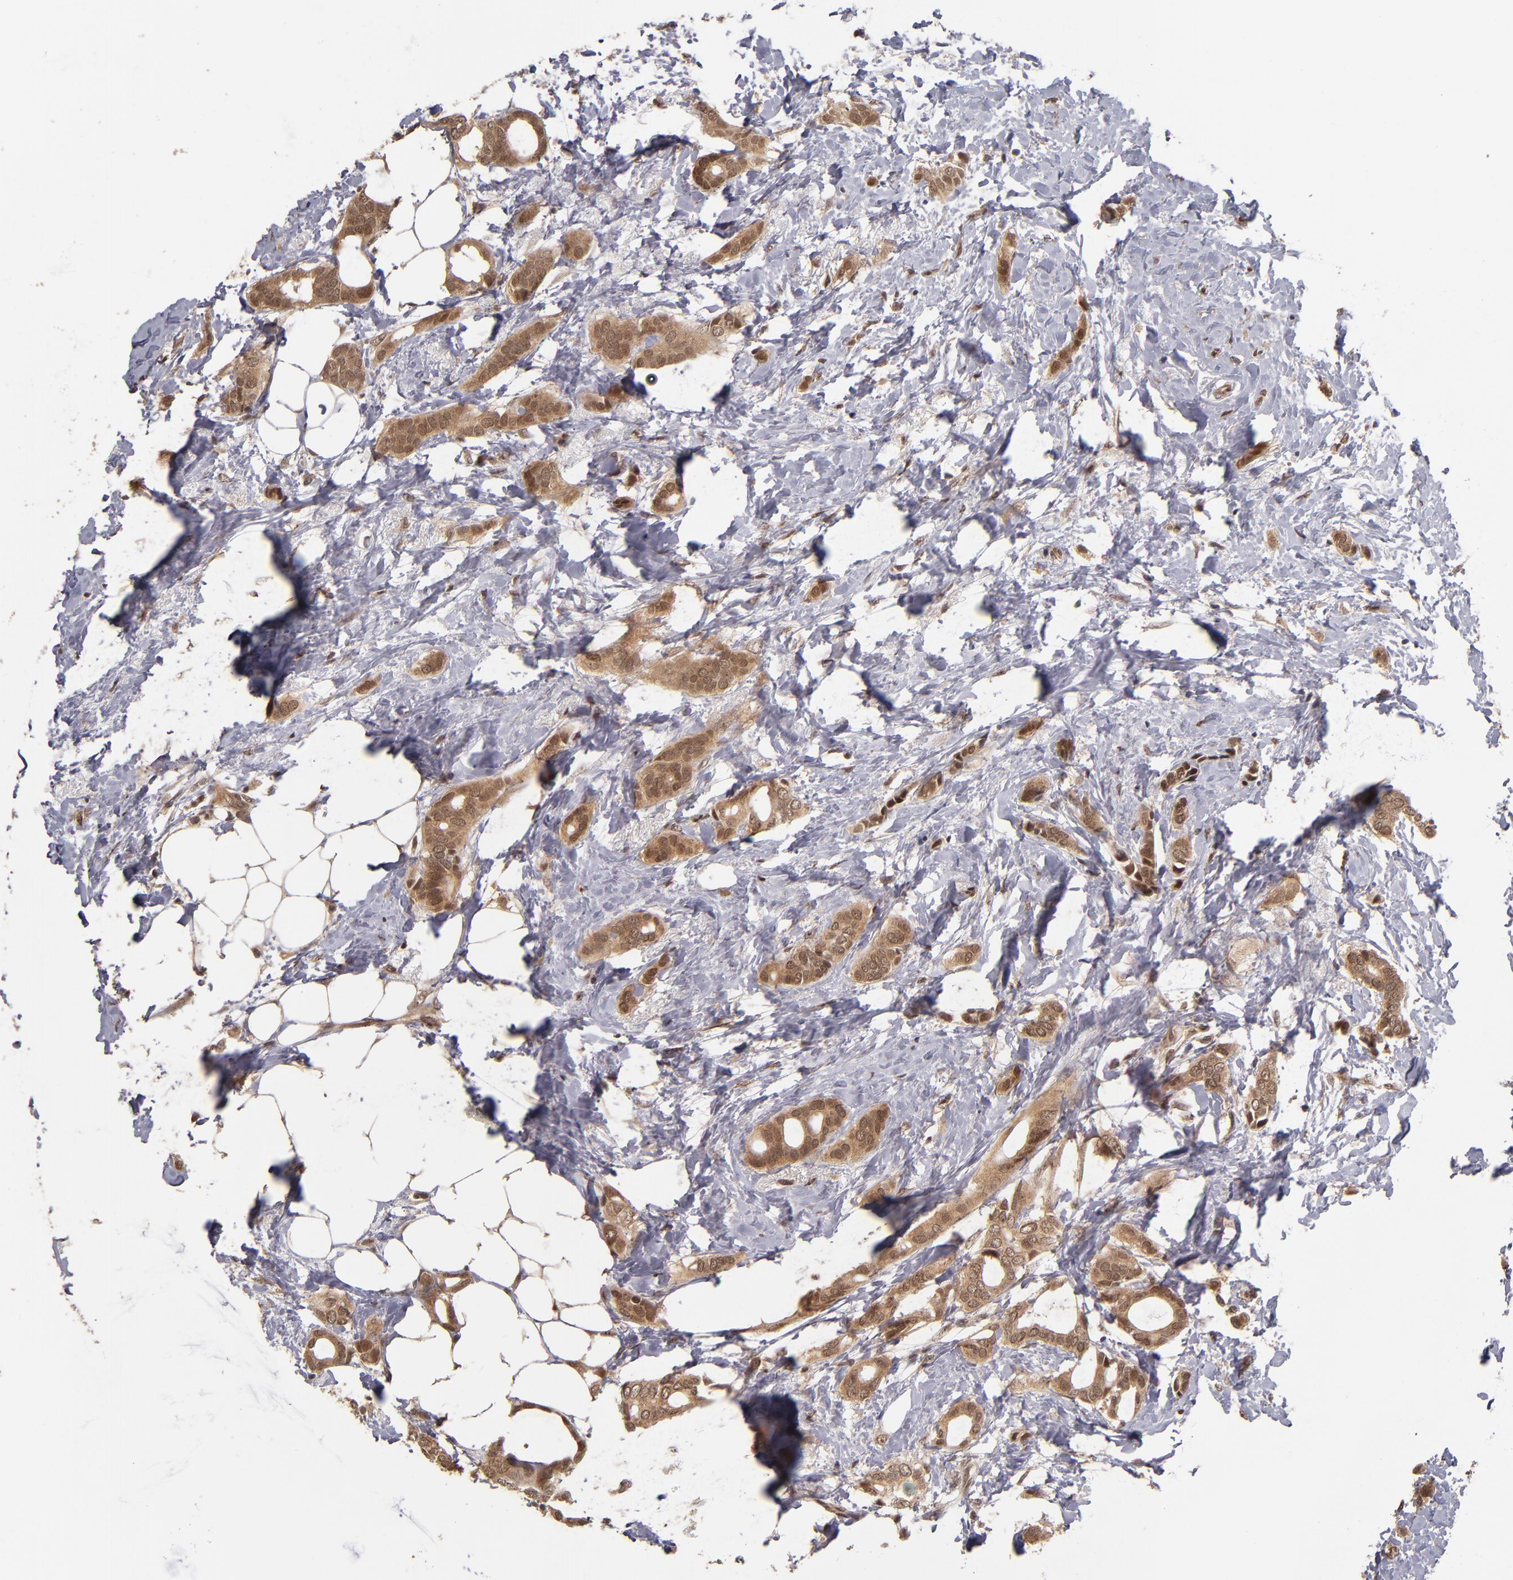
{"staining": {"intensity": "moderate", "quantity": ">75%", "location": "cytoplasmic/membranous,nuclear"}, "tissue": "breast cancer", "cell_type": "Tumor cells", "image_type": "cancer", "snomed": [{"axis": "morphology", "description": "Duct carcinoma"}, {"axis": "topography", "description": "Breast"}], "caption": "Immunohistochemical staining of breast cancer demonstrates medium levels of moderate cytoplasmic/membranous and nuclear protein expression in about >75% of tumor cells.", "gene": "CUL5", "patient": {"sex": "female", "age": 54}}